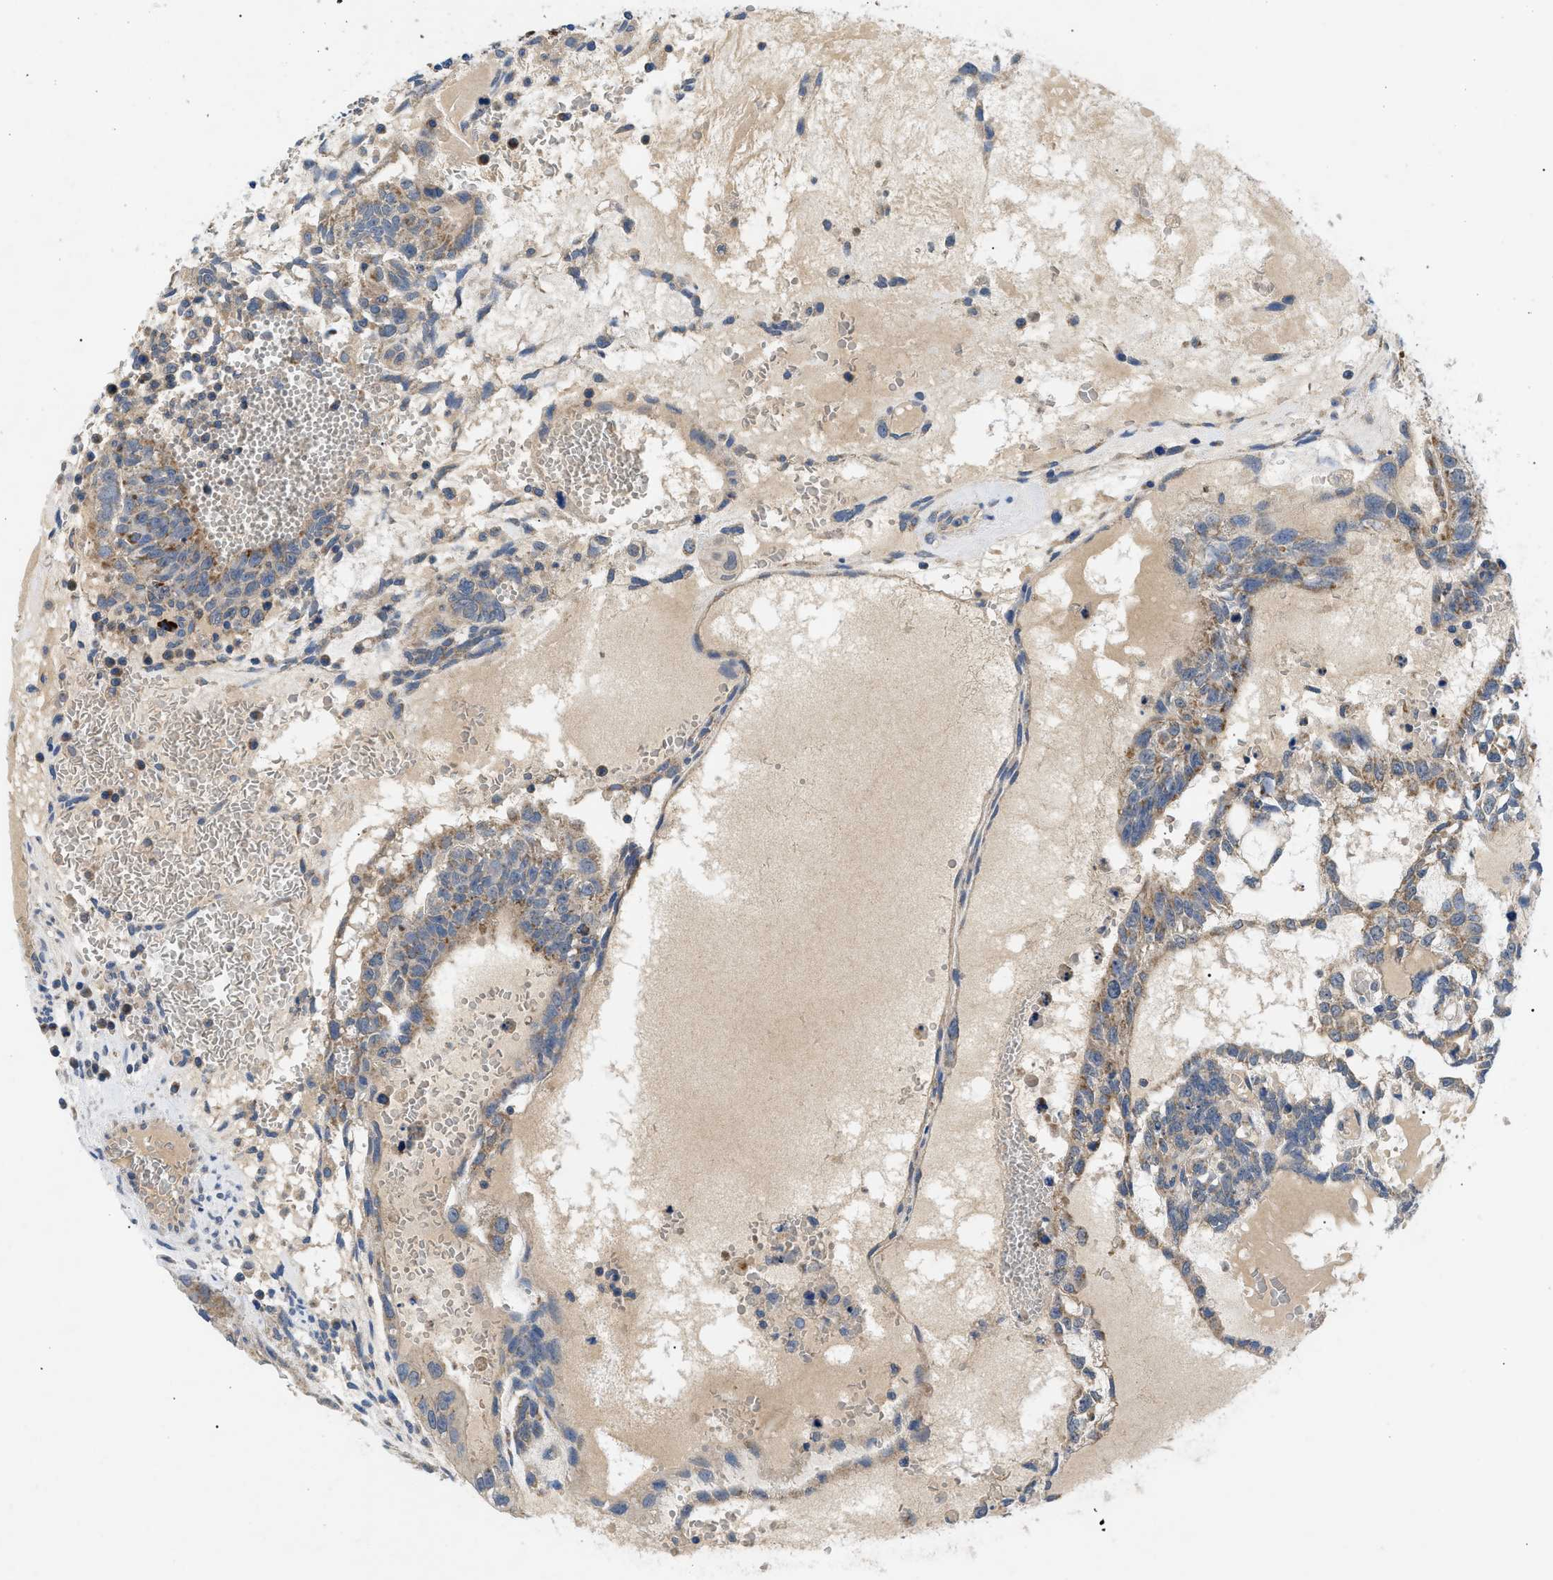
{"staining": {"intensity": "moderate", "quantity": "25%-75%", "location": "cytoplasmic/membranous"}, "tissue": "testis cancer", "cell_type": "Tumor cells", "image_type": "cancer", "snomed": [{"axis": "morphology", "description": "Seminoma, NOS"}, {"axis": "morphology", "description": "Carcinoma, Embryonal, NOS"}, {"axis": "topography", "description": "Testis"}], "caption": "A brown stain shows moderate cytoplasmic/membranous expression of a protein in human testis cancer tumor cells.", "gene": "TOMM6", "patient": {"sex": "male", "age": 52}}